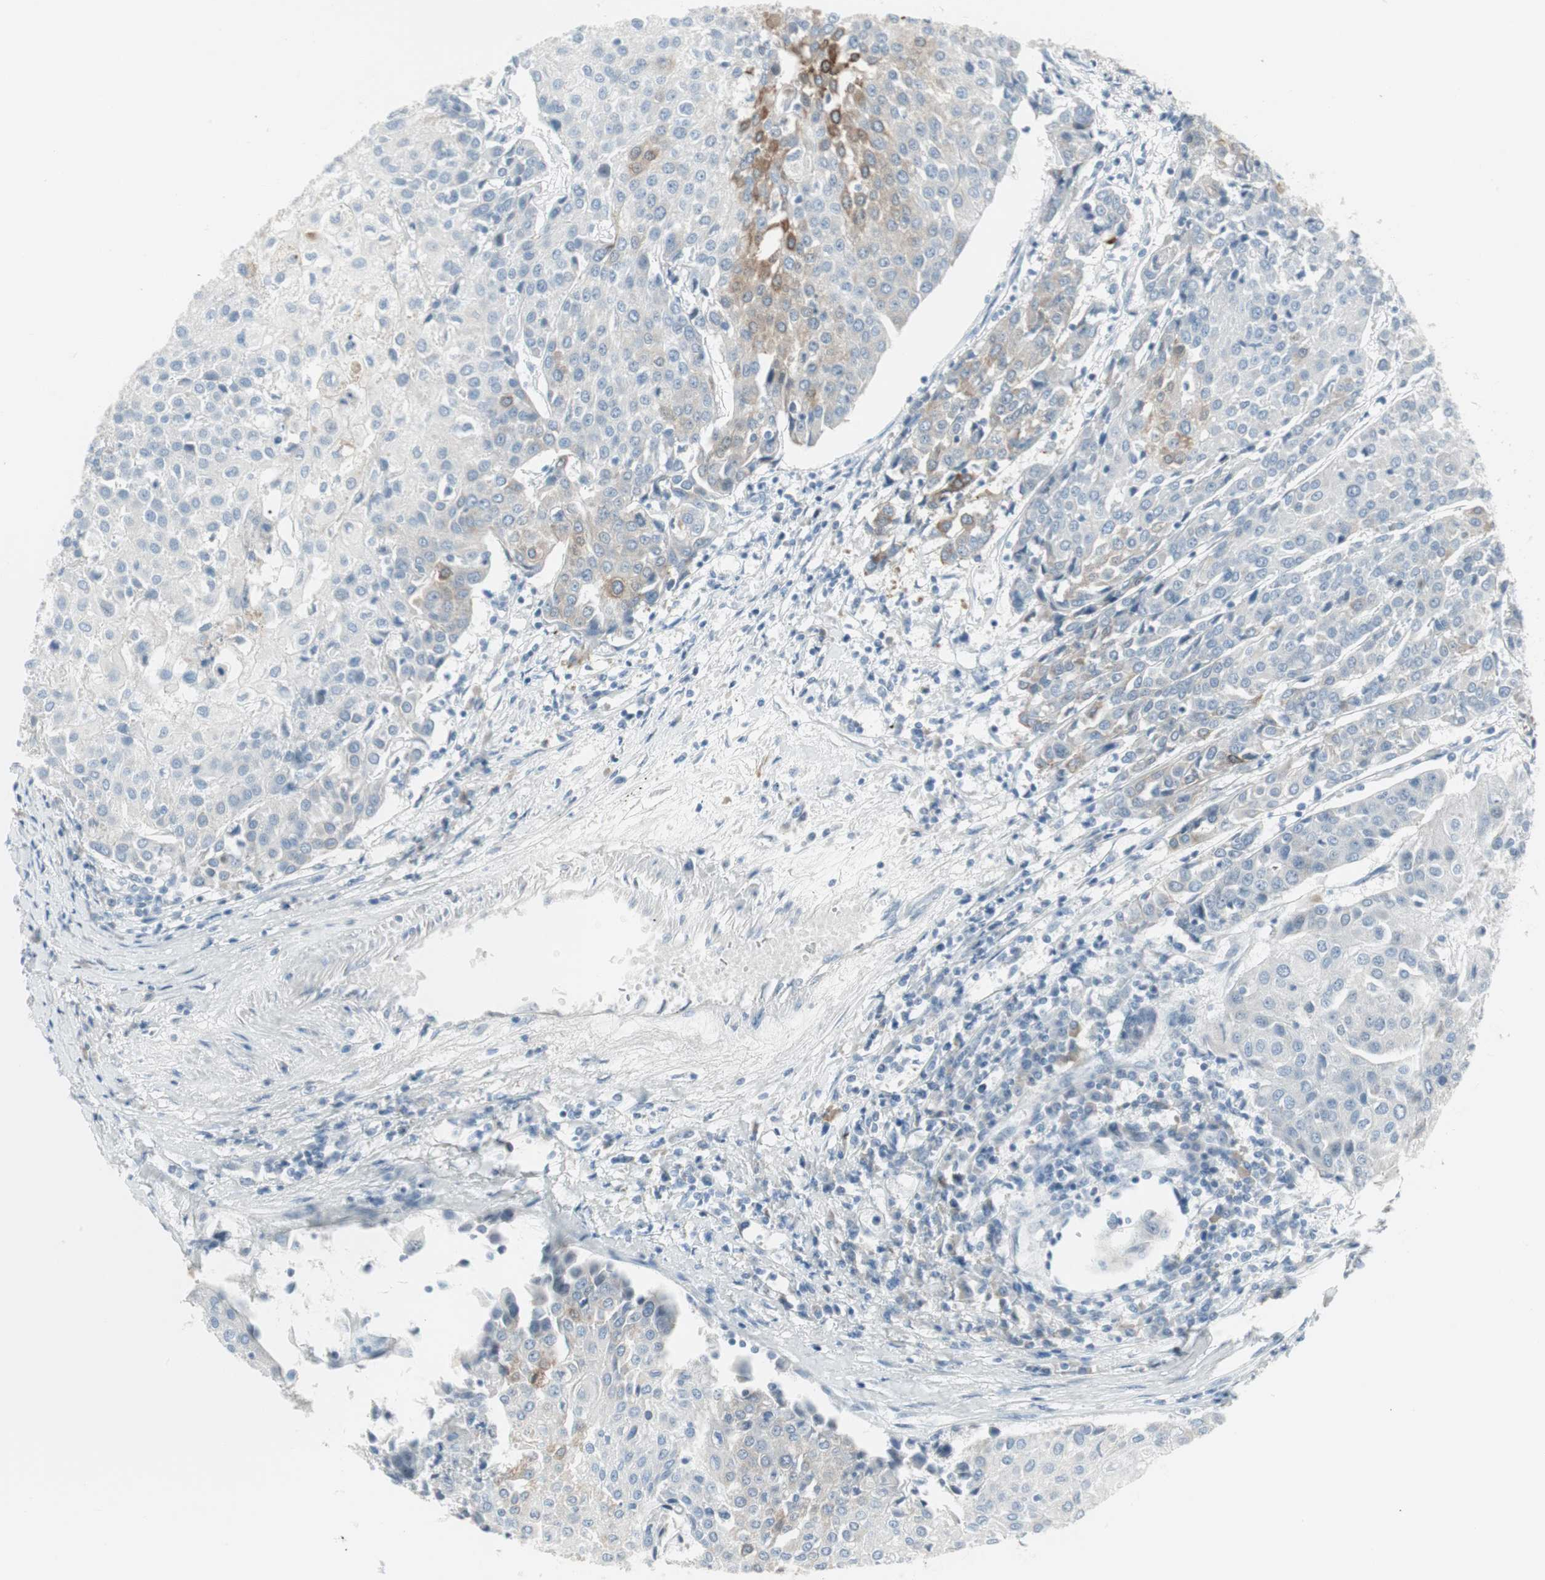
{"staining": {"intensity": "moderate", "quantity": "<25%", "location": "cytoplasmic/membranous"}, "tissue": "urothelial cancer", "cell_type": "Tumor cells", "image_type": "cancer", "snomed": [{"axis": "morphology", "description": "Urothelial carcinoma, High grade"}, {"axis": "topography", "description": "Urinary bladder"}], "caption": "Tumor cells demonstrate low levels of moderate cytoplasmic/membranous staining in approximately <25% of cells in high-grade urothelial carcinoma. (IHC, brightfield microscopy, high magnification).", "gene": "AGR2", "patient": {"sex": "female", "age": 85}}